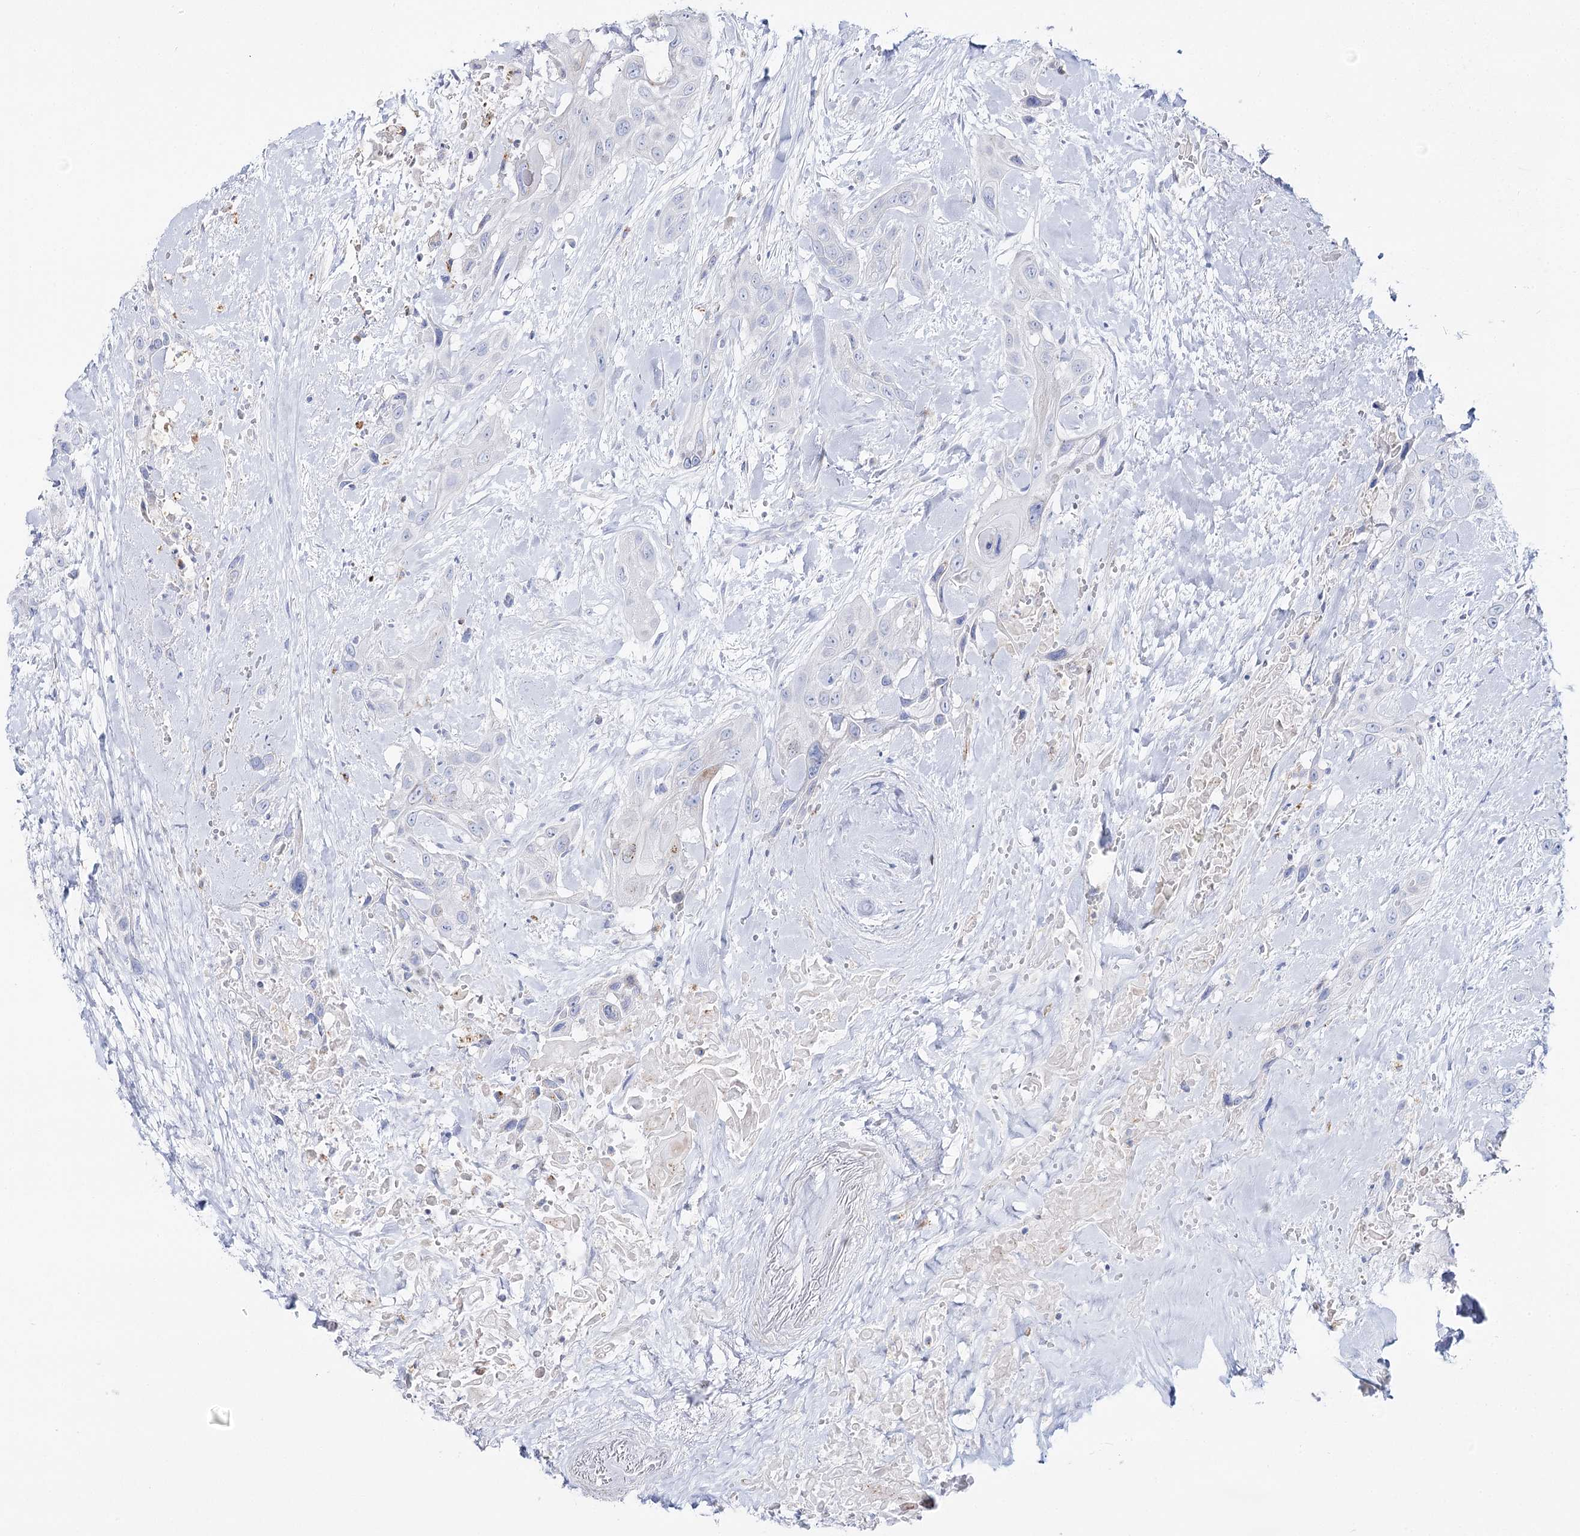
{"staining": {"intensity": "negative", "quantity": "none", "location": "none"}, "tissue": "head and neck cancer", "cell_type": "Tumor cells", "image_type": "cancer", "snomed": [{"axis": "morphology", "description": "Squamous cell carcinoma, NOS"}, {"axis": "topography", "description": "Head-Neck"}], "caption": "Protein analysis of head and neck cancer (squamous cell carcinoma) exhibits no significant staining in tumor cells.", "gene": "SLC3A1", "patient": {"sex": "male", "age": 81}}